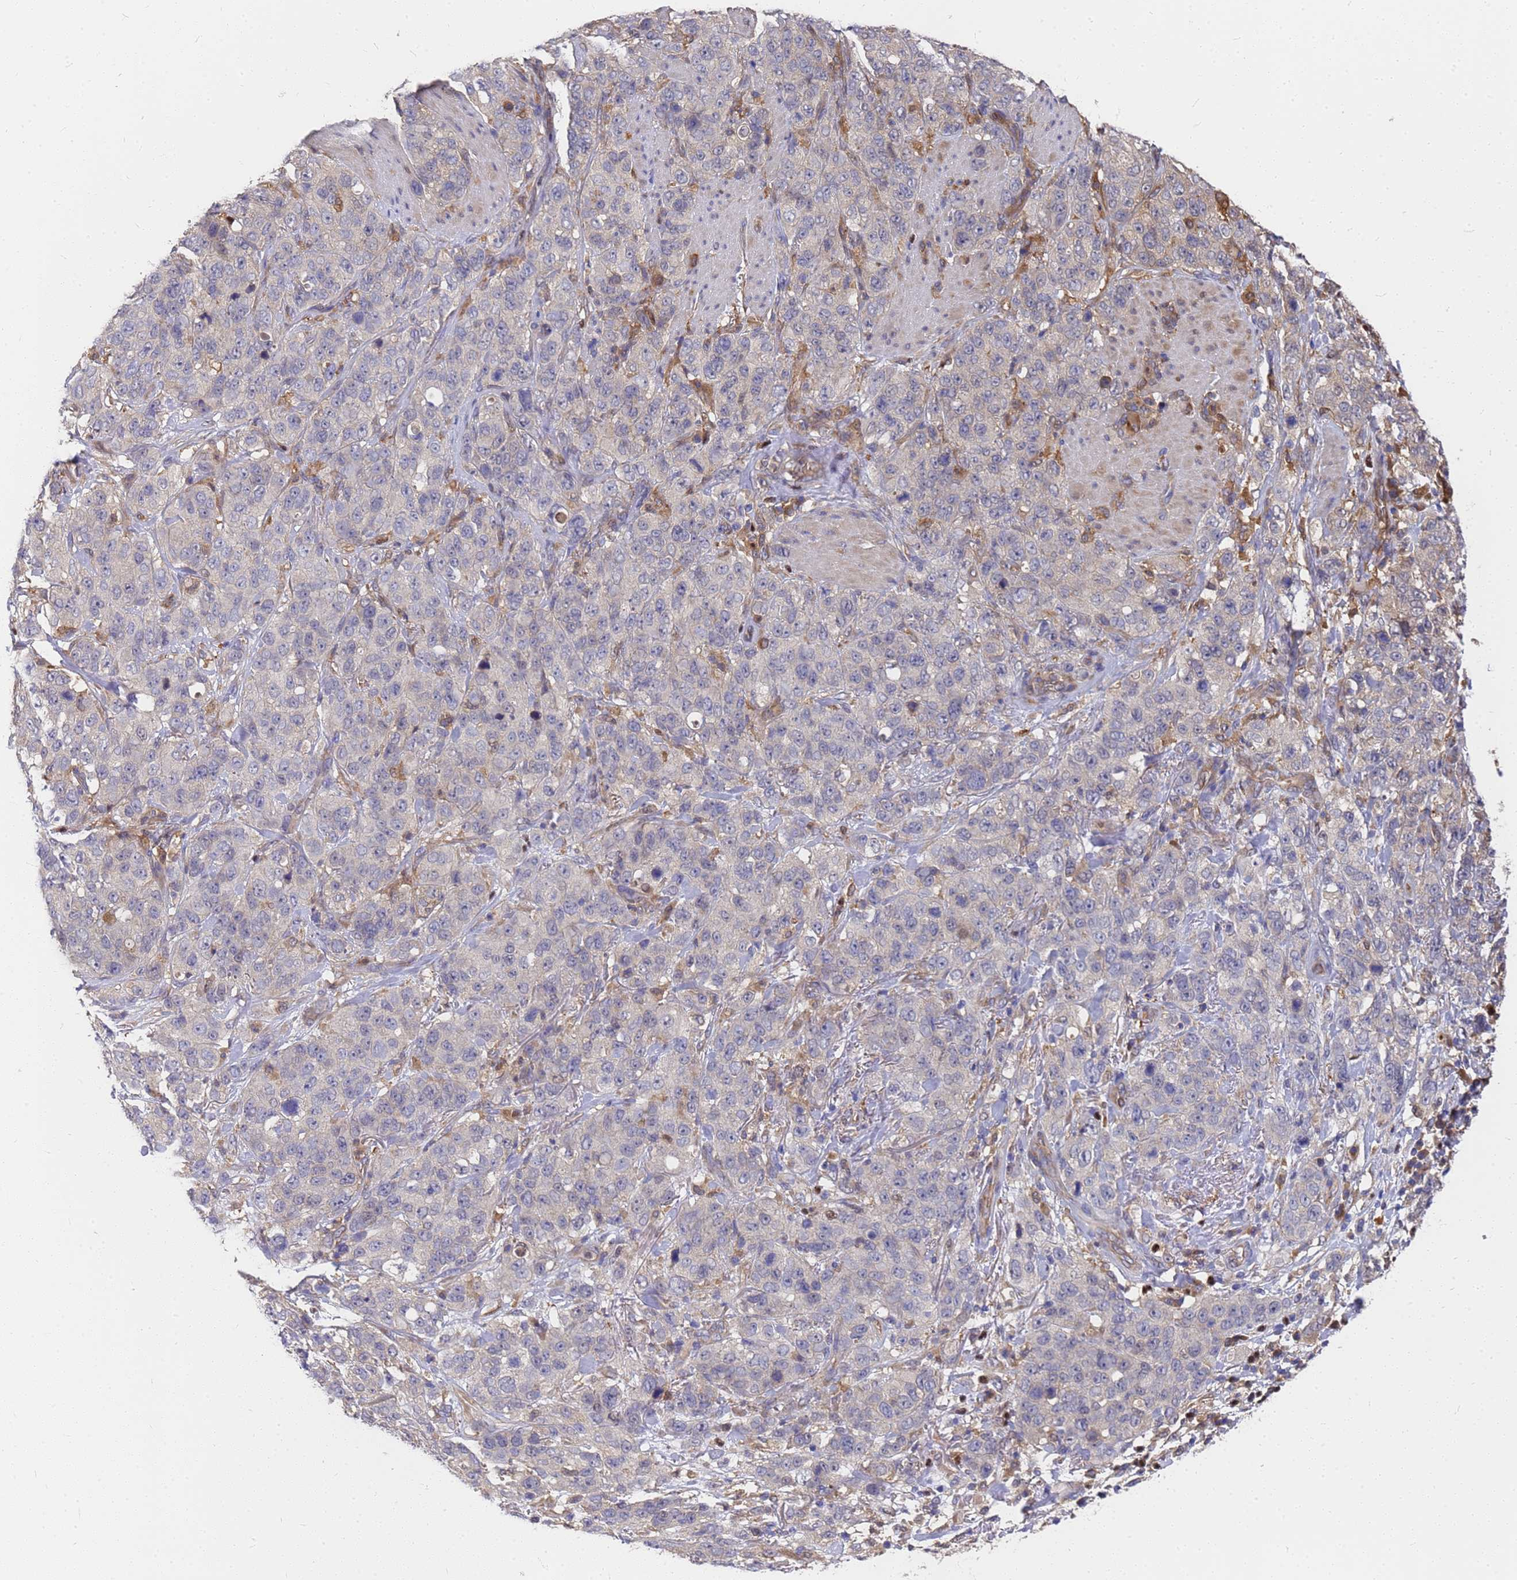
{"staining": {"intensity": "negative", "quantity": "none", "location": "none"}, "tissue": "stomach cancer", "cell_type": "Tumor cells", "image_type": "cancer", "snomed": [{"axis": "morphology", "description": "Adenocarcinoma, NOS"}, {"axis": "topography", "description": "Stomach"}], "caption": "The IHC photomicrograph has no significant staining in tumor cells of stomach cancer (adenocarcinoma) tissue.", "gene": "SLC35E2B", "patient": {"sex": "male", "age": 48}}